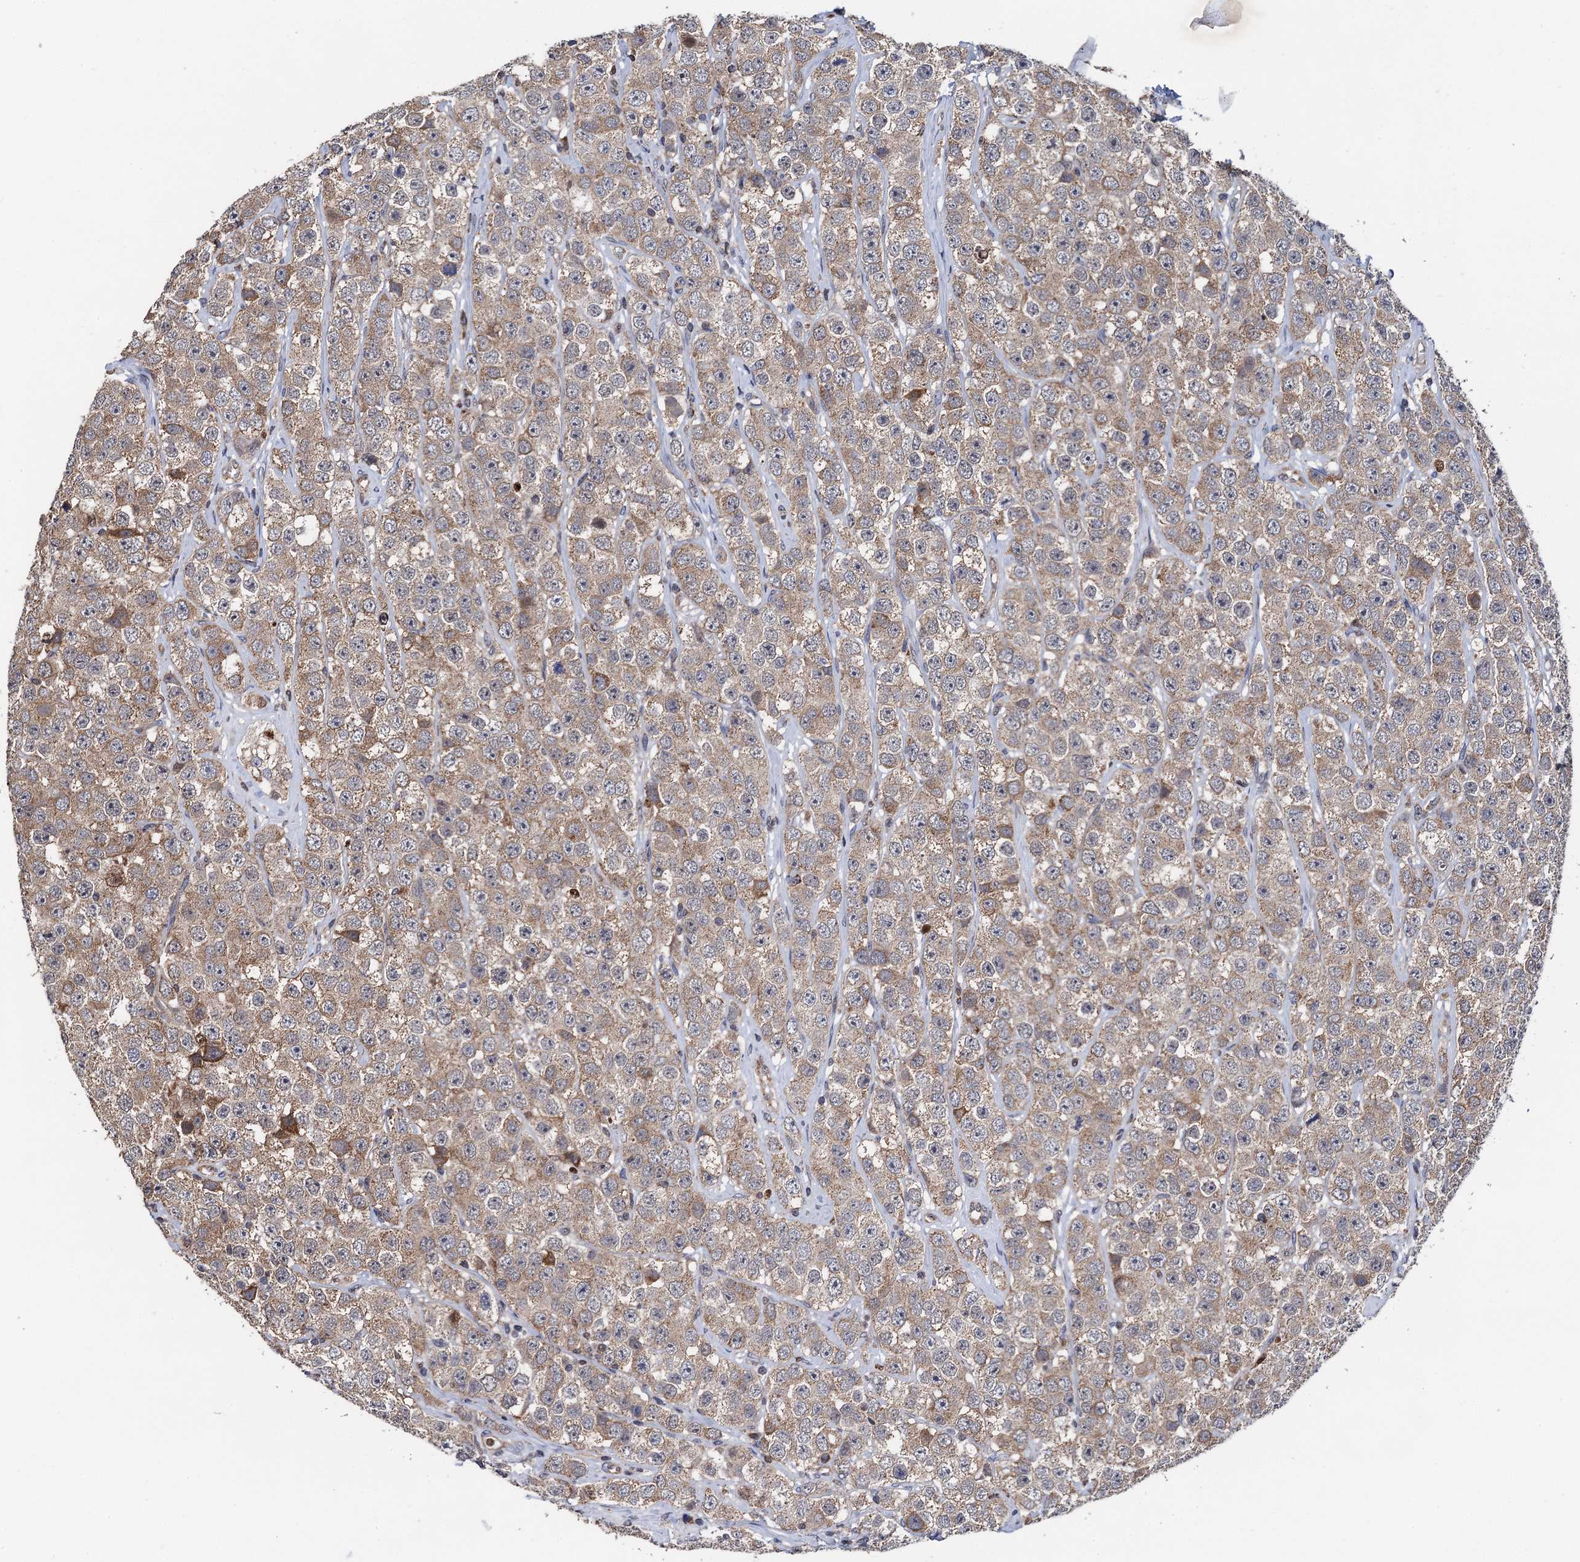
{"staining": {"intensity": "weak", "quantity": ">75%", "location": "cytoplasmic/membranous"}, "tissue": "testis cancer", "cell_type": "Tumor cells", "image_type": "cancer", "snomed": [{"axis": "morphology", "description": "Seminoma, NOS"}, {"axis": "topography", "description": "Testis"}], "caption": "Testis cancer was stained to show a protein in brown. There is low levels of weak cytoplasmic/membranous expression in approximately >75% of tumor cells. The staining was performed using DAB (3,3'-diaminobenzidine) to visualize the protein expression in brown, while the nuclei were stained in blue with hematoxylin (Magnification: 20x).", "gene": "PTCD3", "patient": {"sex": "male", "age": 28}}